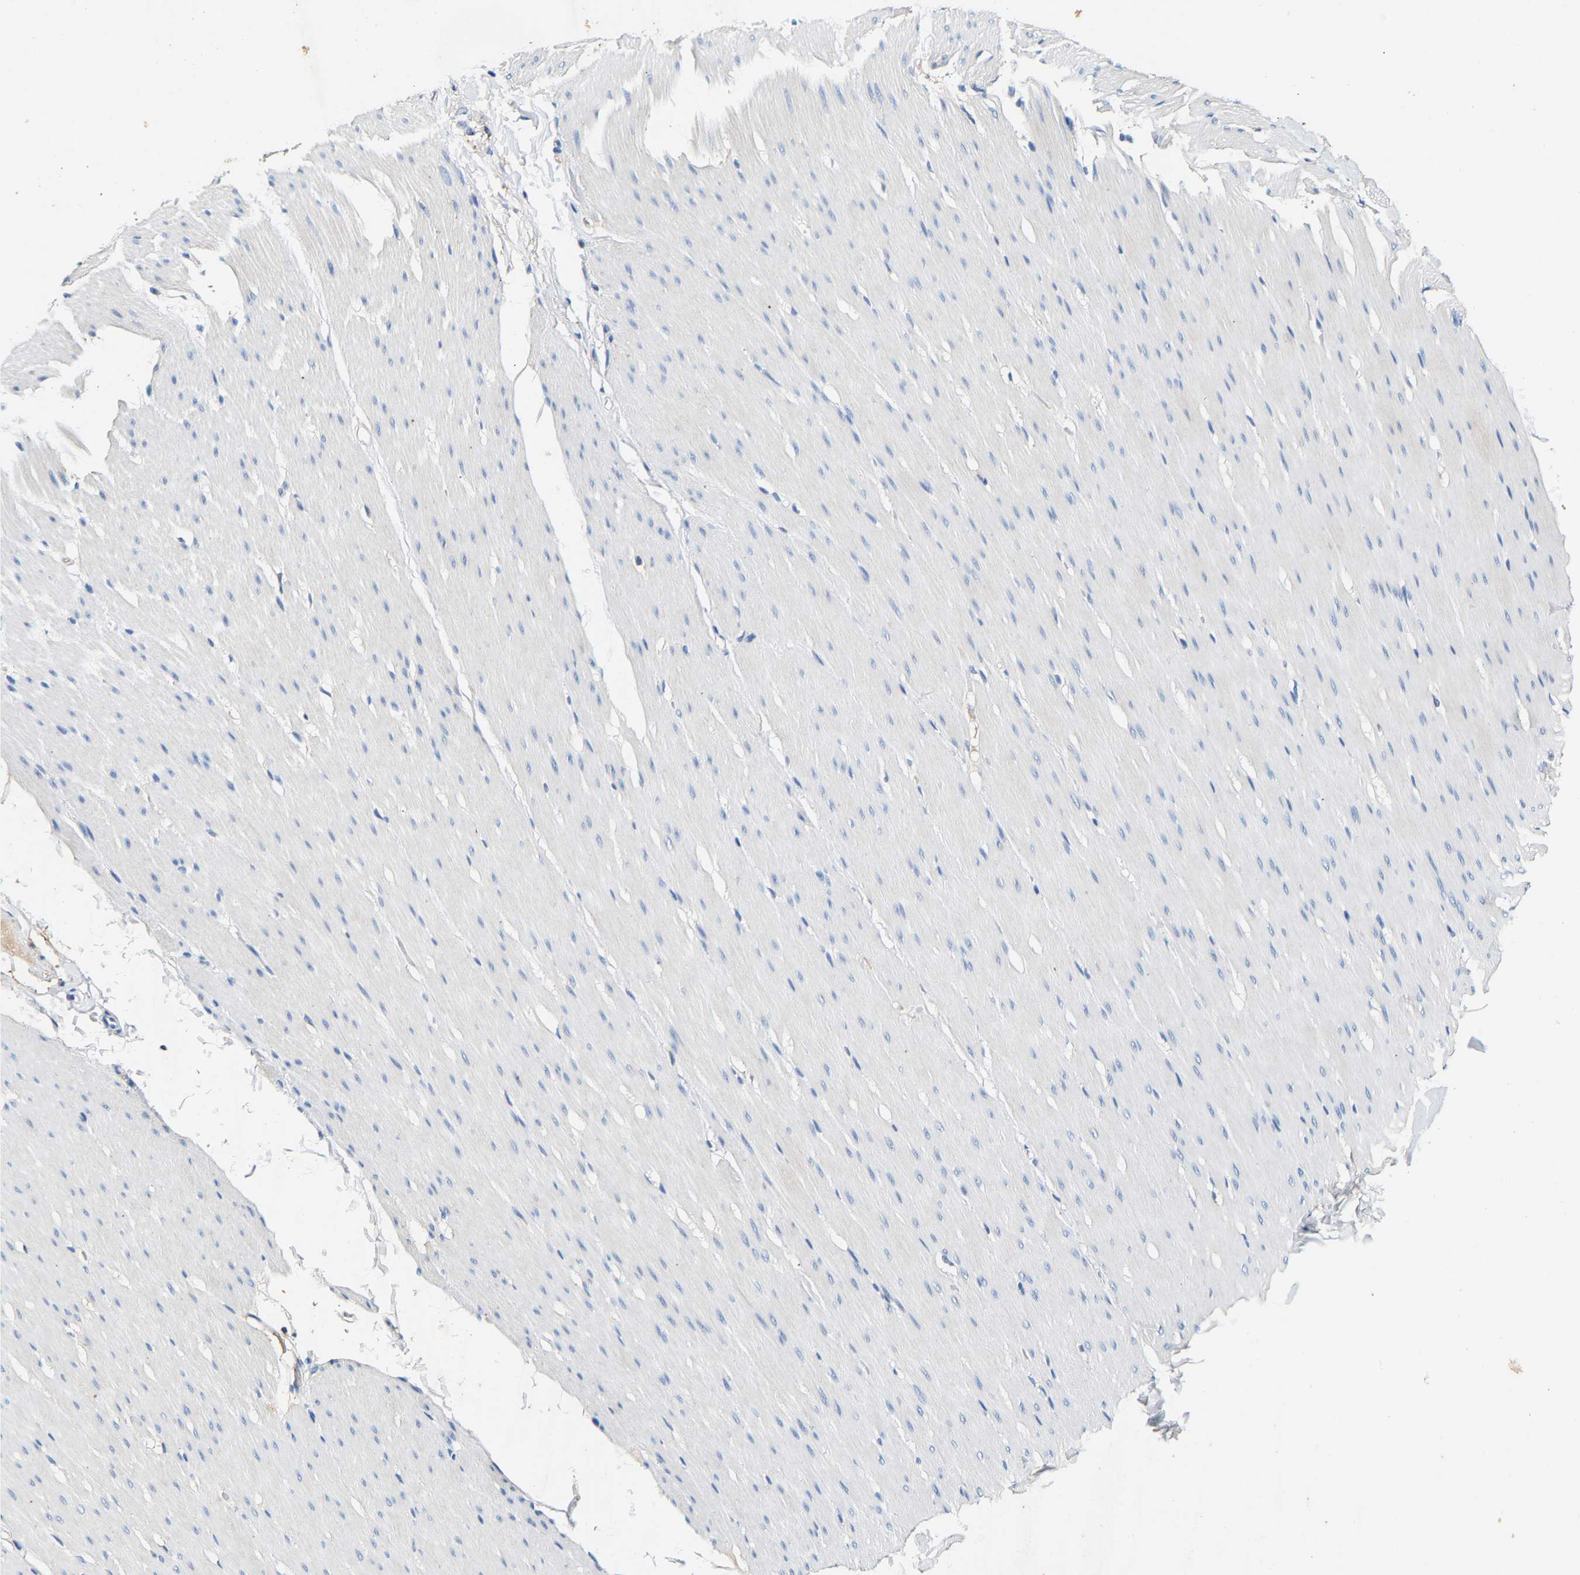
{"staining": {"intensity": "negative", "quantity": "none", "location": "none"}, "tissue": "smooth muscle", "cell_type": "Smooth muscle cells", "image_type": "normal", "snomed": [{"axis": "morphology", "description": "Normal tissue, NOS"}, {"axis": "topography", "description": "Smooth muscle"}, {"axis": "topography", "description": "Colon"}], "caption": "This is an IHC photomicrograph of benign smooth muscle. There is no staining in smooth muscle cells.", "gene": "SLCO2B1", "patient": {"sex": "male", "age": 67}}